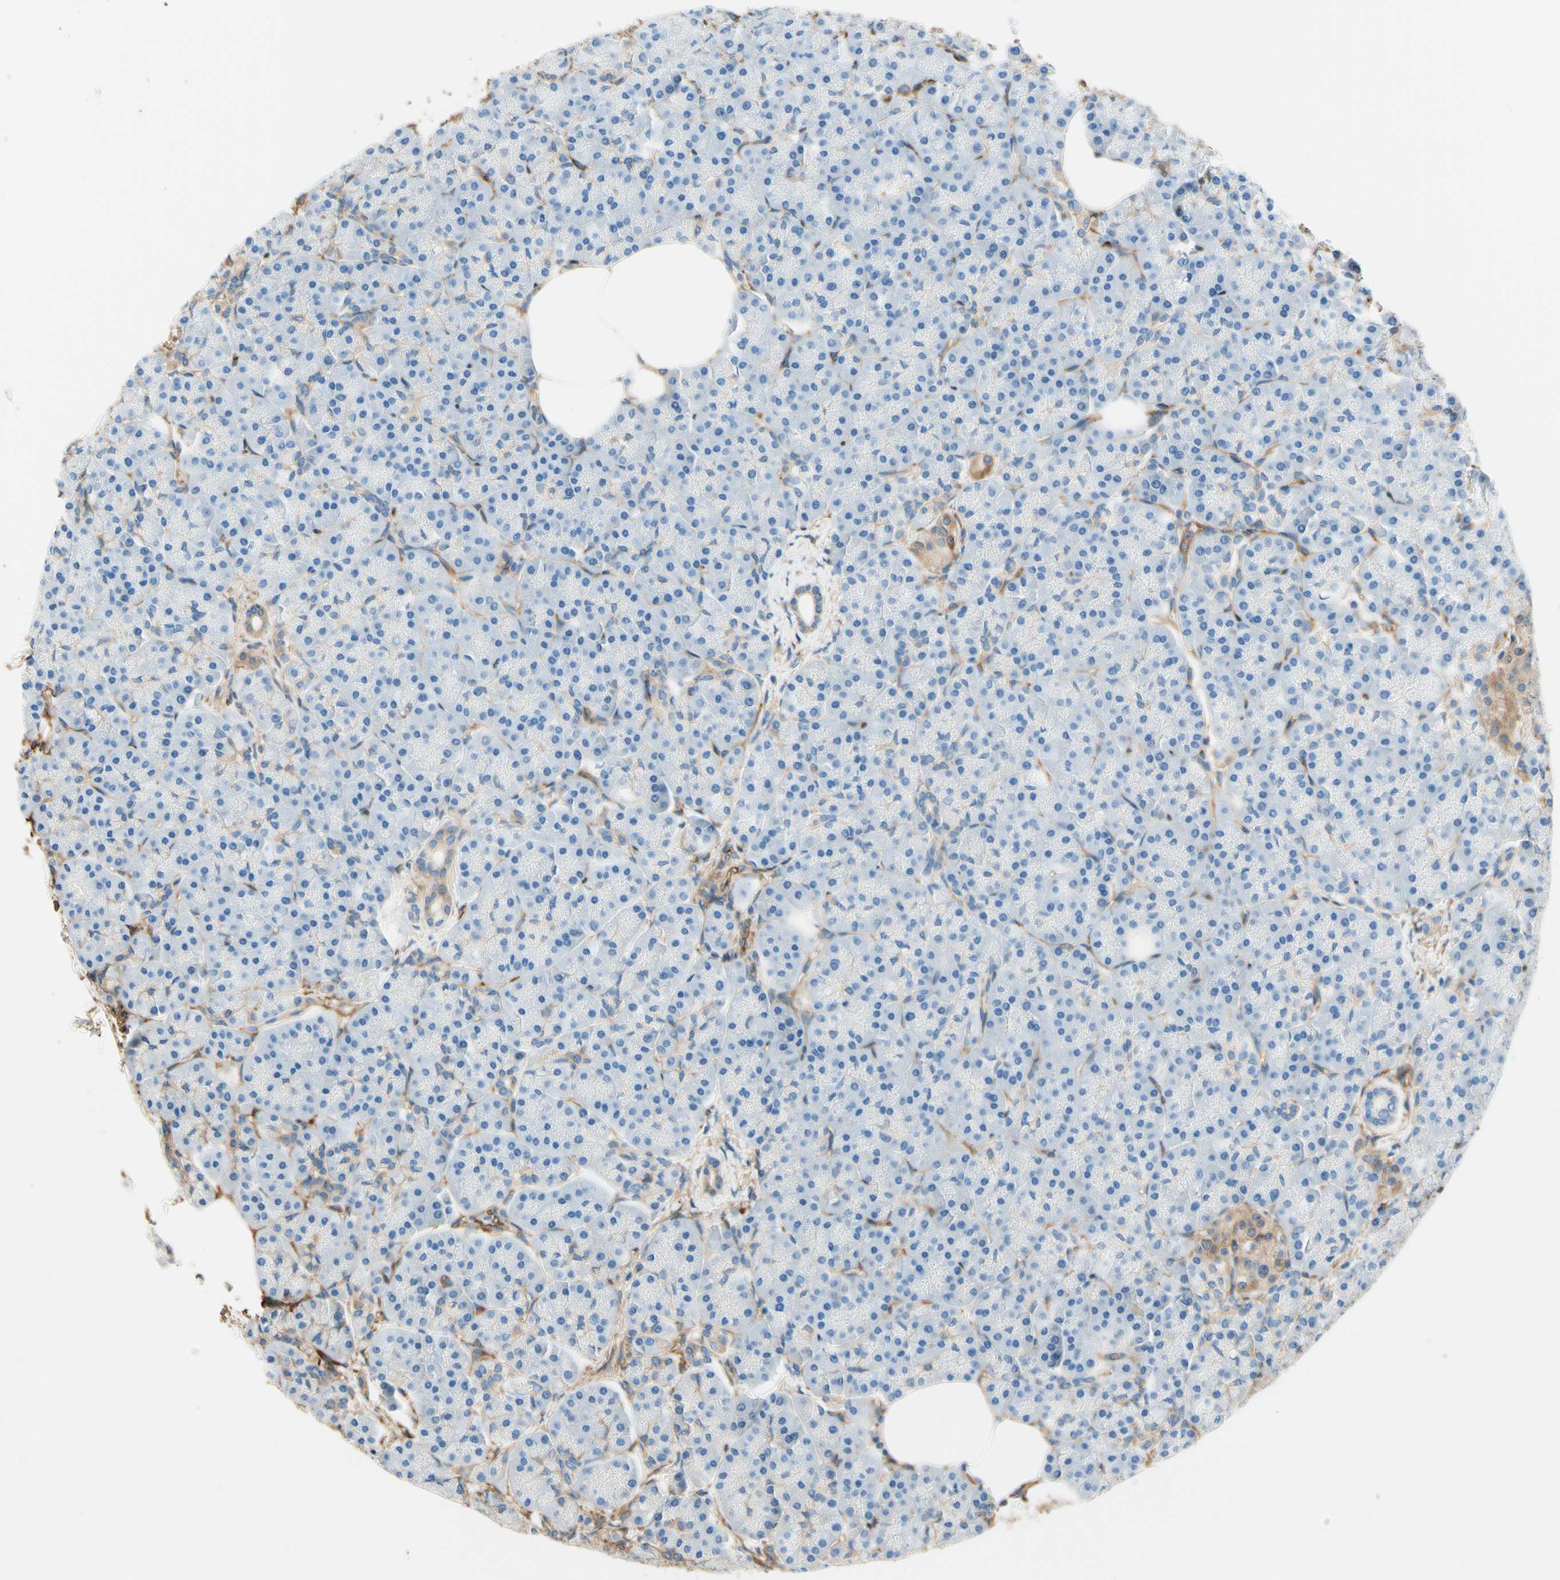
{"staining": {"intensity": "weak", "quantity": "<25%", "location": "cytoplasmic/membranous"}, "tissue": "pancreas", "cell_type": "Exocrine glandular cells", "image_type": "normal", "snomed": [{"axis": "morphology", "description": "Normal tissue, NOS"}, {"axis": "topography", "description": "Pancreas"}], "caption": "Photomicrograph shows no significant protein staining in exocrine glandular cells of normal pancreas. The staining was performed using DAB (3,3'-diaminobenzidine) to visualize the protein expression in brown, while the nuclei were stained in blue with hematoxylin (Magnification: 20x).", "gene": "DPYSL3", "patient": {"sex": "female", "age": 70}}